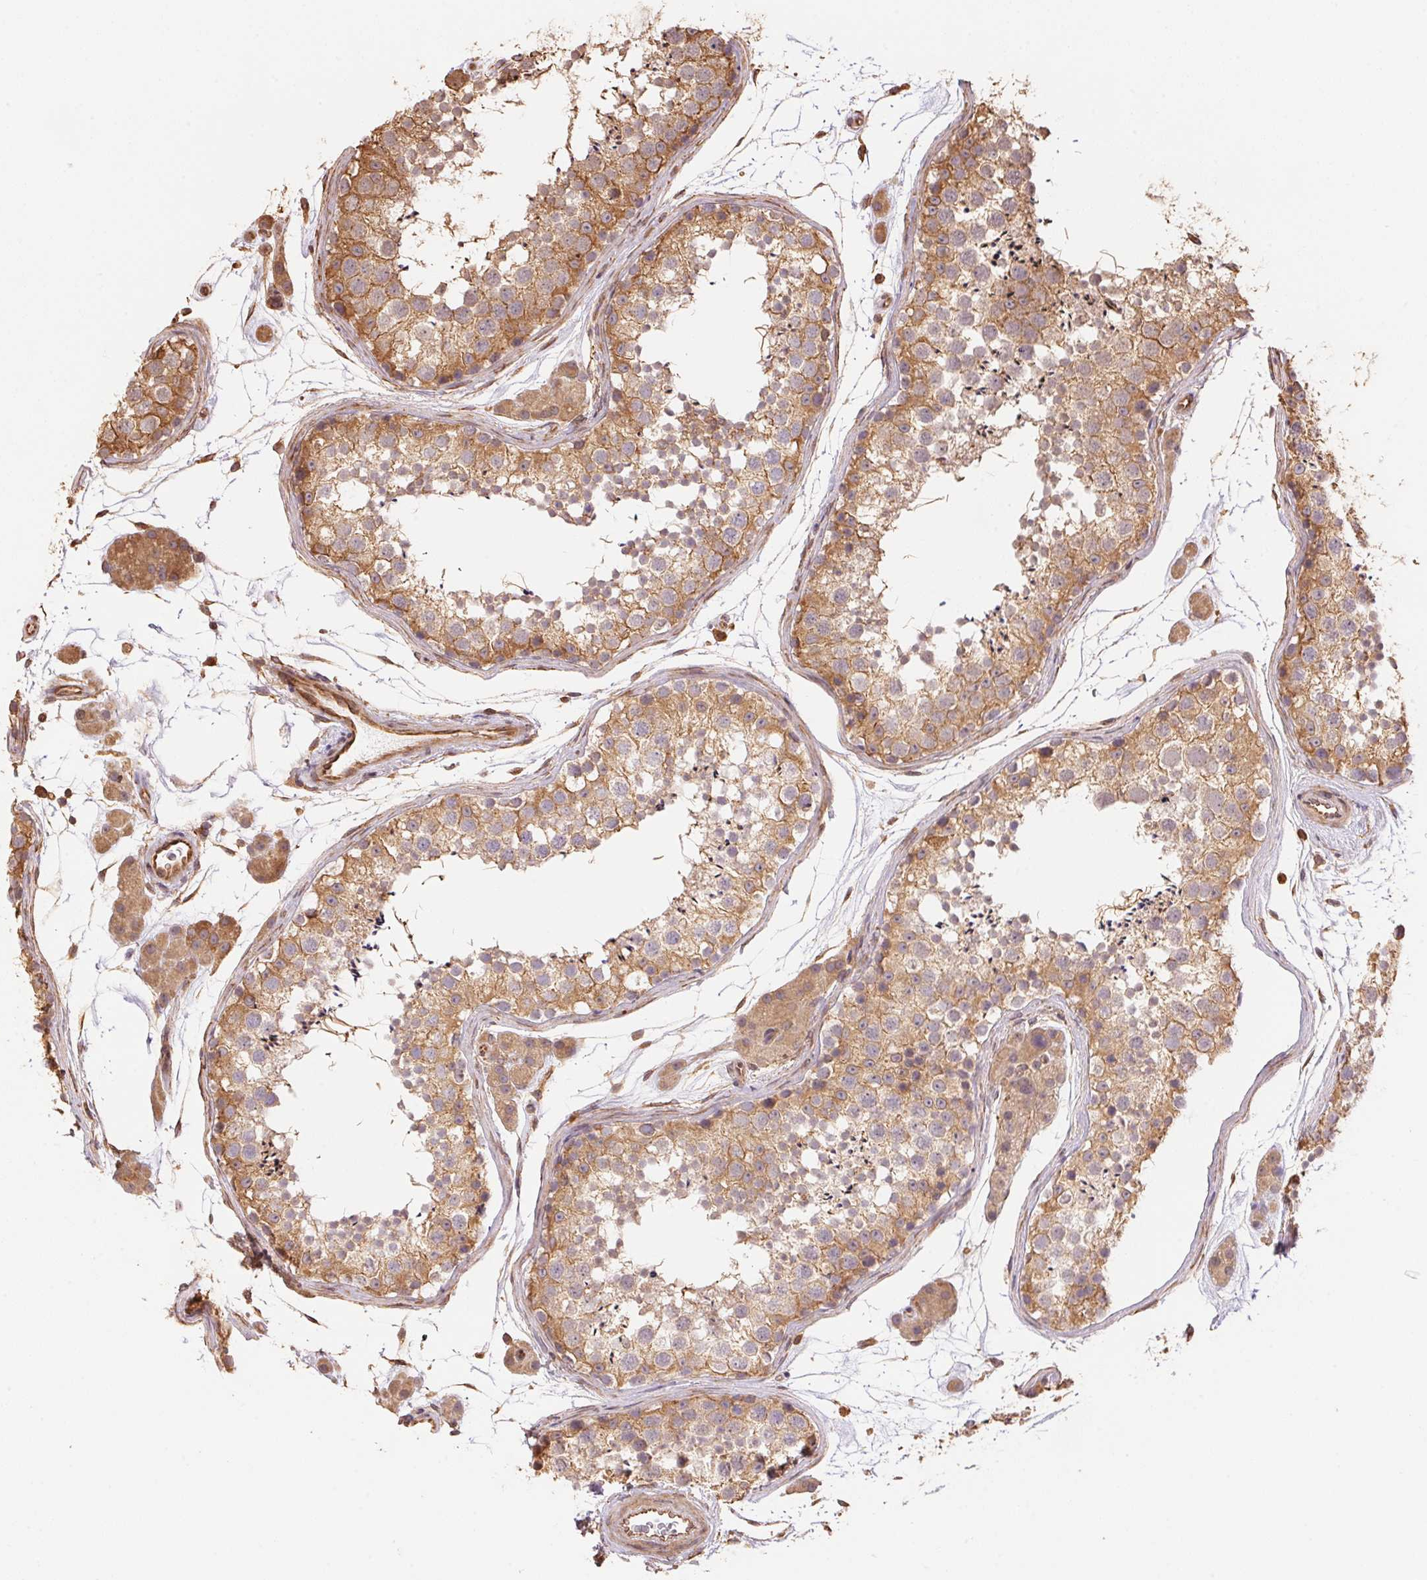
{"staining": {"intensity": "moderate", "quantity": ">75%", "location": "cytoplasmic/membranous"}, "tissue": "testis", "cell_type": "Cells in seminiferous ducts", "image_type": "normal", "snomed": [{"axis": "morphology", "description": "Normal tissue, NOS"}, {"axis": "topography", "description": "Testis"}], "caption": "A high-resolution image shows immunohistochemistry staining of benign testis, which reveals moderate cytoplasmic/membranous expression in about >75% of cells in seminiferous ducts.", "gene": "C6orf163", "patient": {"sex": "male", "age": 41}}